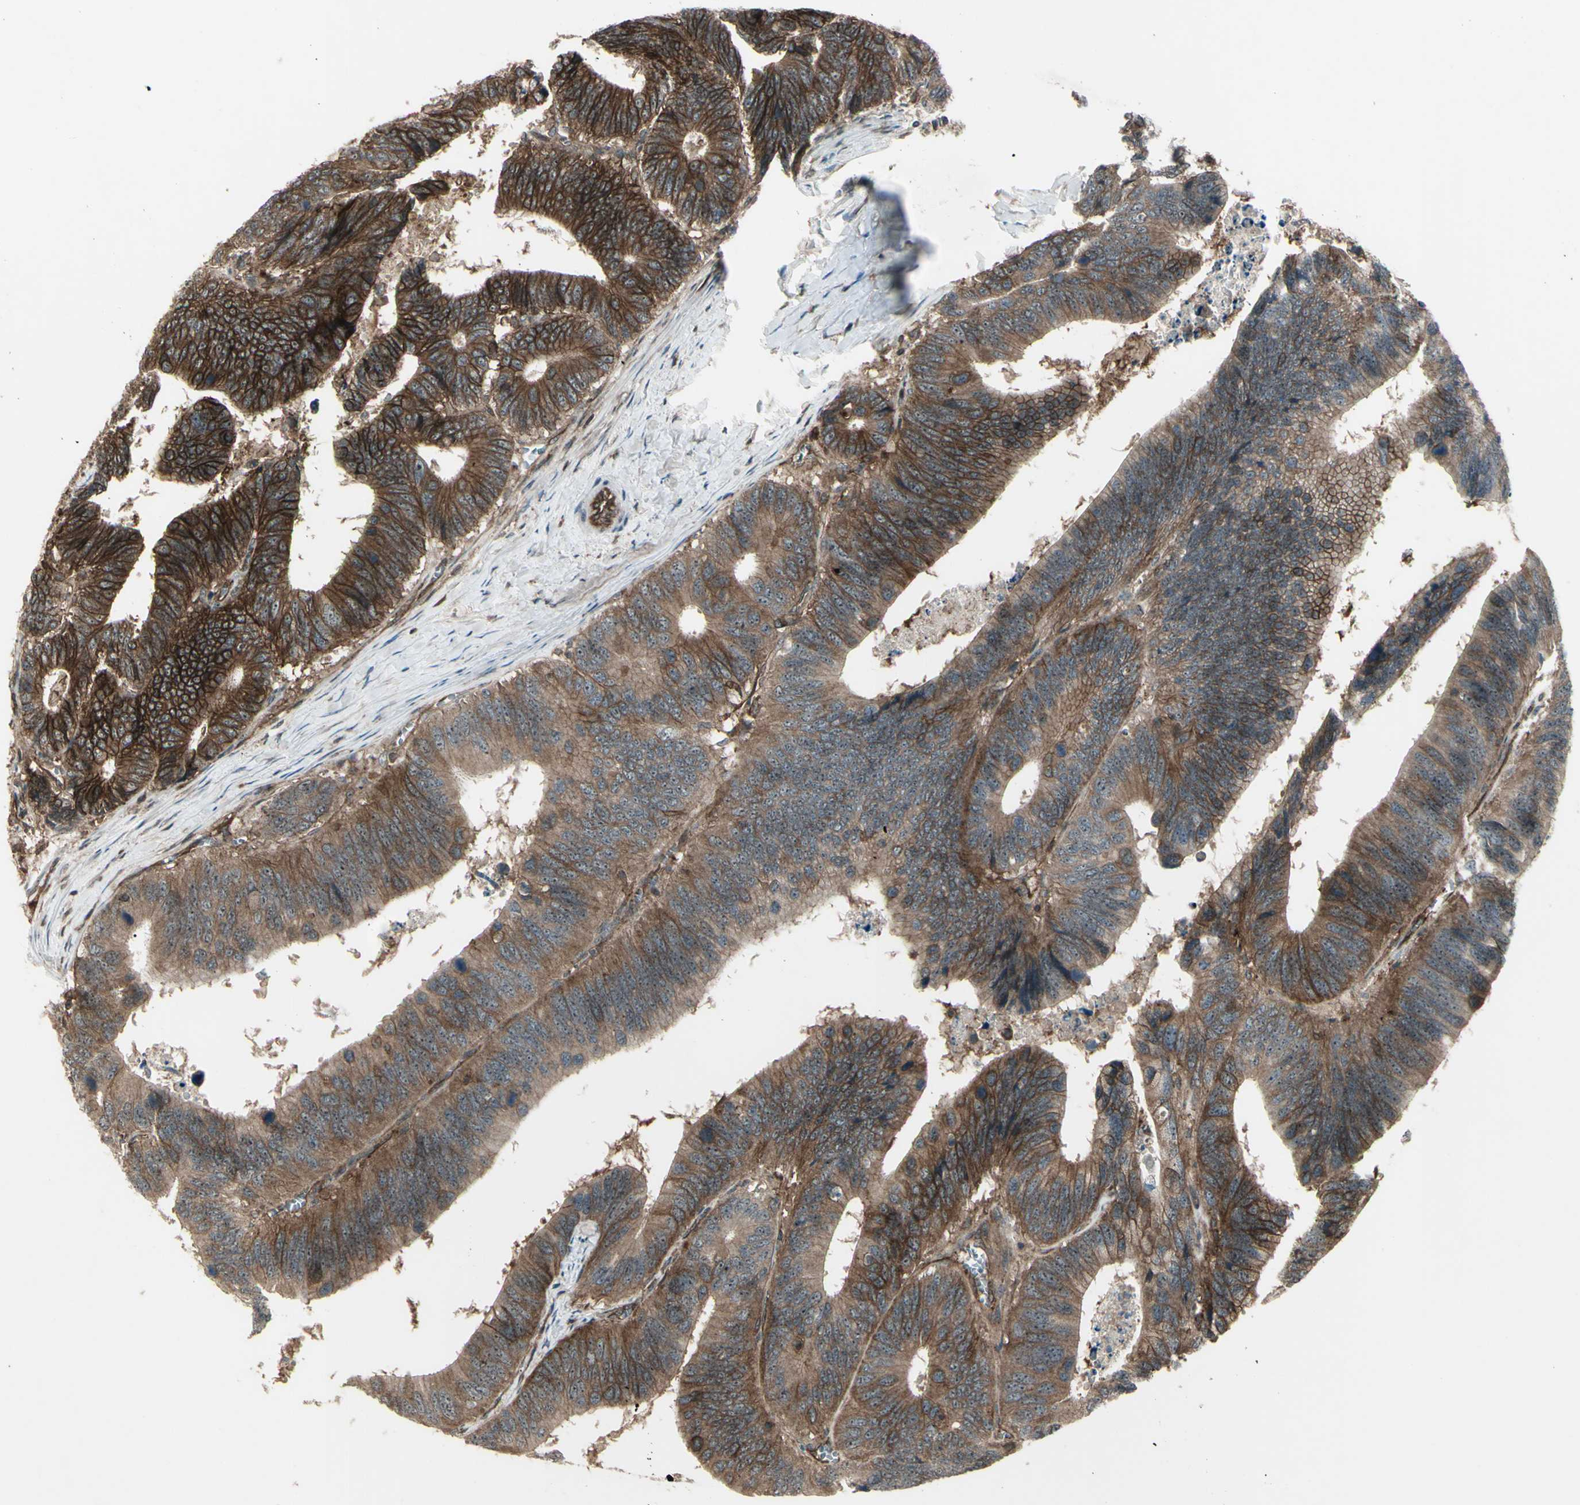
{"staining": {"intensity": "strong", "quantity": ">75%", "location": "cytoplasmic/membranous"}, "tissue": "colorectal cancer", "cell_type": "Tumor cells", "image_type": "cancer", "snomed": [{"axis": "morphology", "description": "Adenocarcinoma, NOS"}, {"axis": "topography", "description": "Colon"}], "caption": "Human adenocarcinoma (colorectal) stained with a protein marker demonstrates strong staining in tumor cells.", "gene": "FXYD5", "patient": {"sex": "male", "age": 72}}